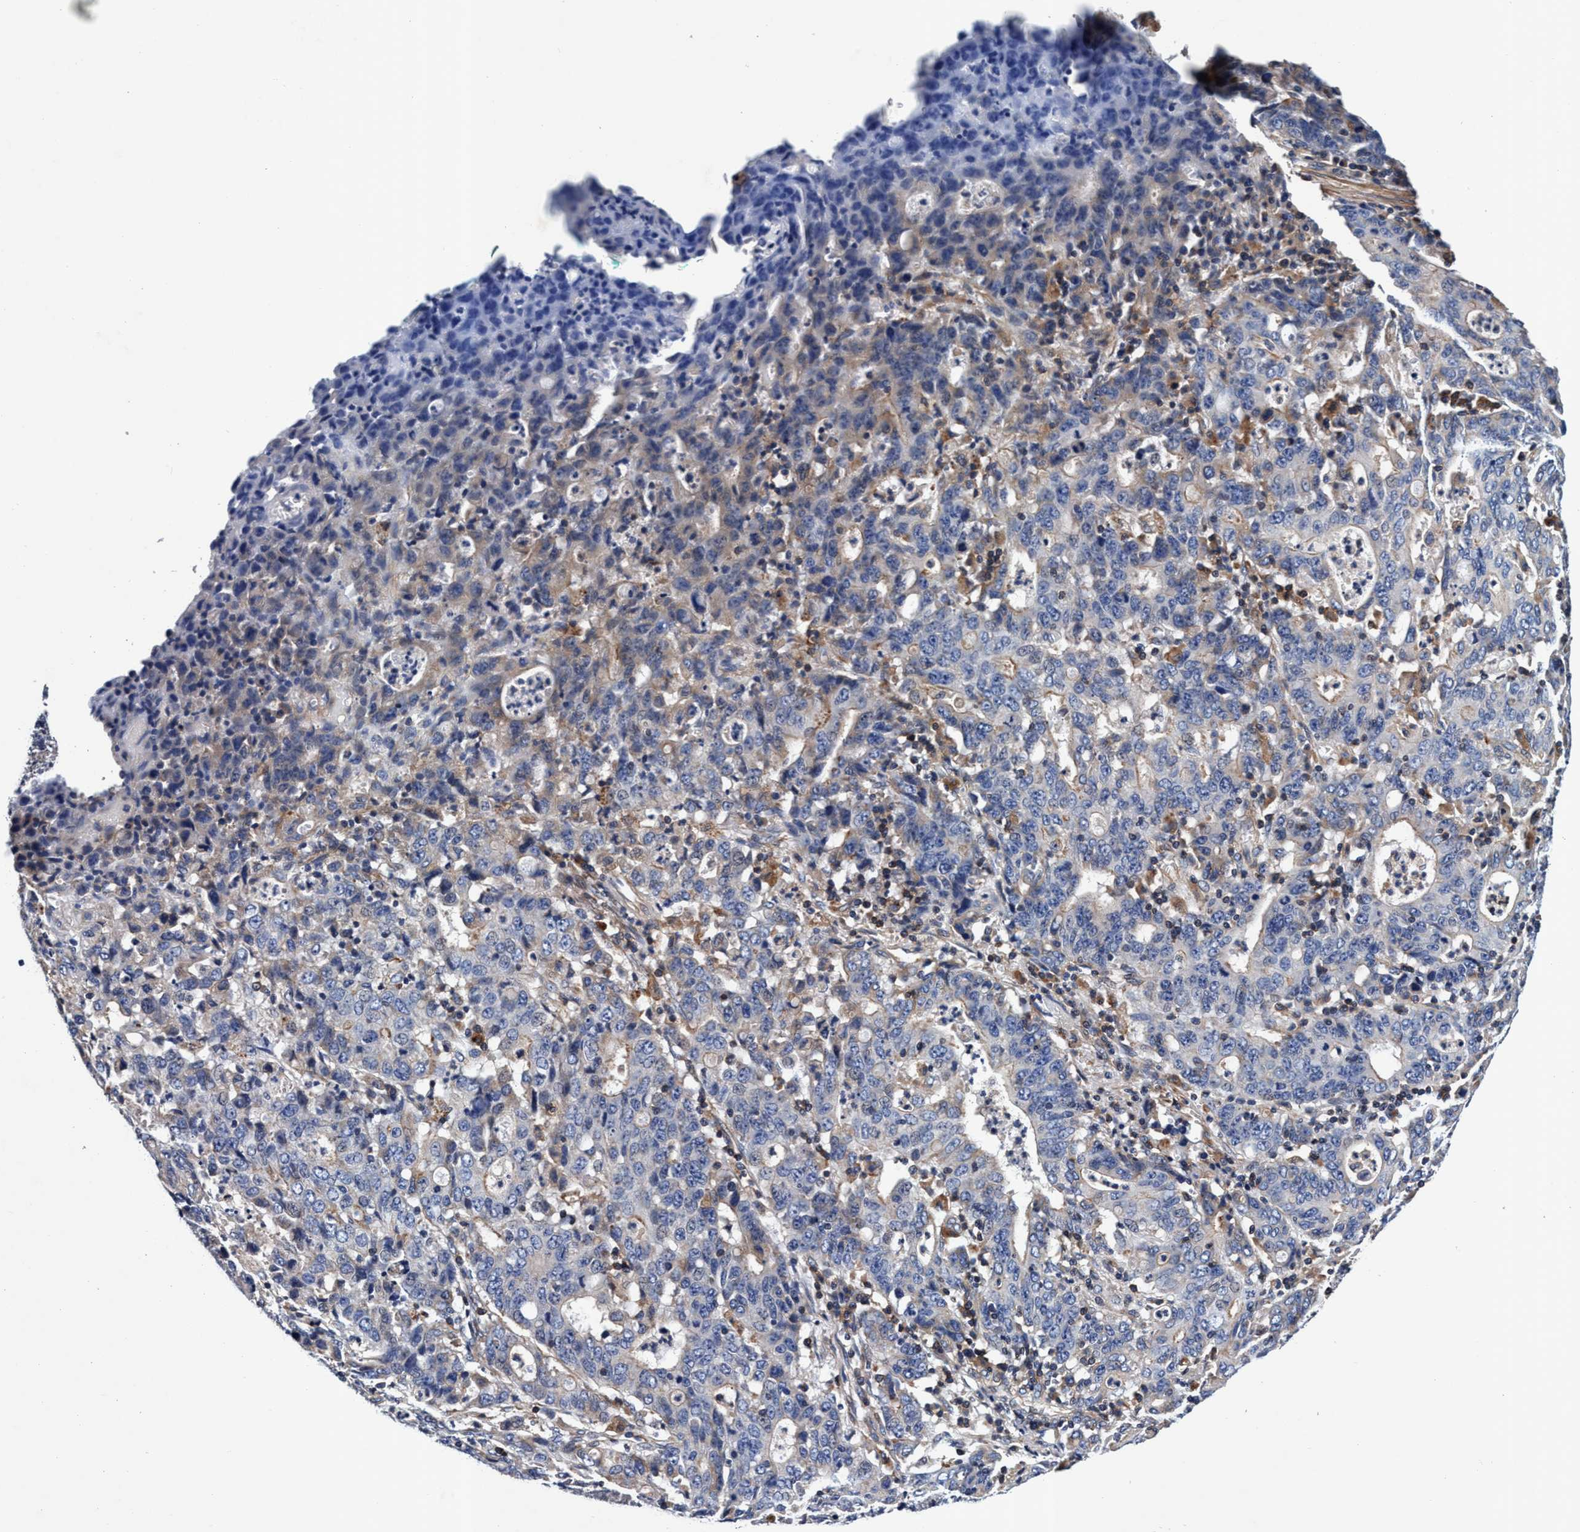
{"staining": {"intensity": "weak", "quantity": "<25%", "location": "cytoplasmic/membranous"}, "tissue": "stomach cancer", "cell_type": "Tumor cells", "image_type": "cancer", "snomed": [{"axis": "morphology", "description": "Adenocarcinoma, NOS"}, {"axis": "topography", "description": "Stomach, upper"}], "caption": "There is no significant staining in tumor cells of stomach cancer.", "gene": "RNF208", "patient": {"sex": "male", "age": 69}}